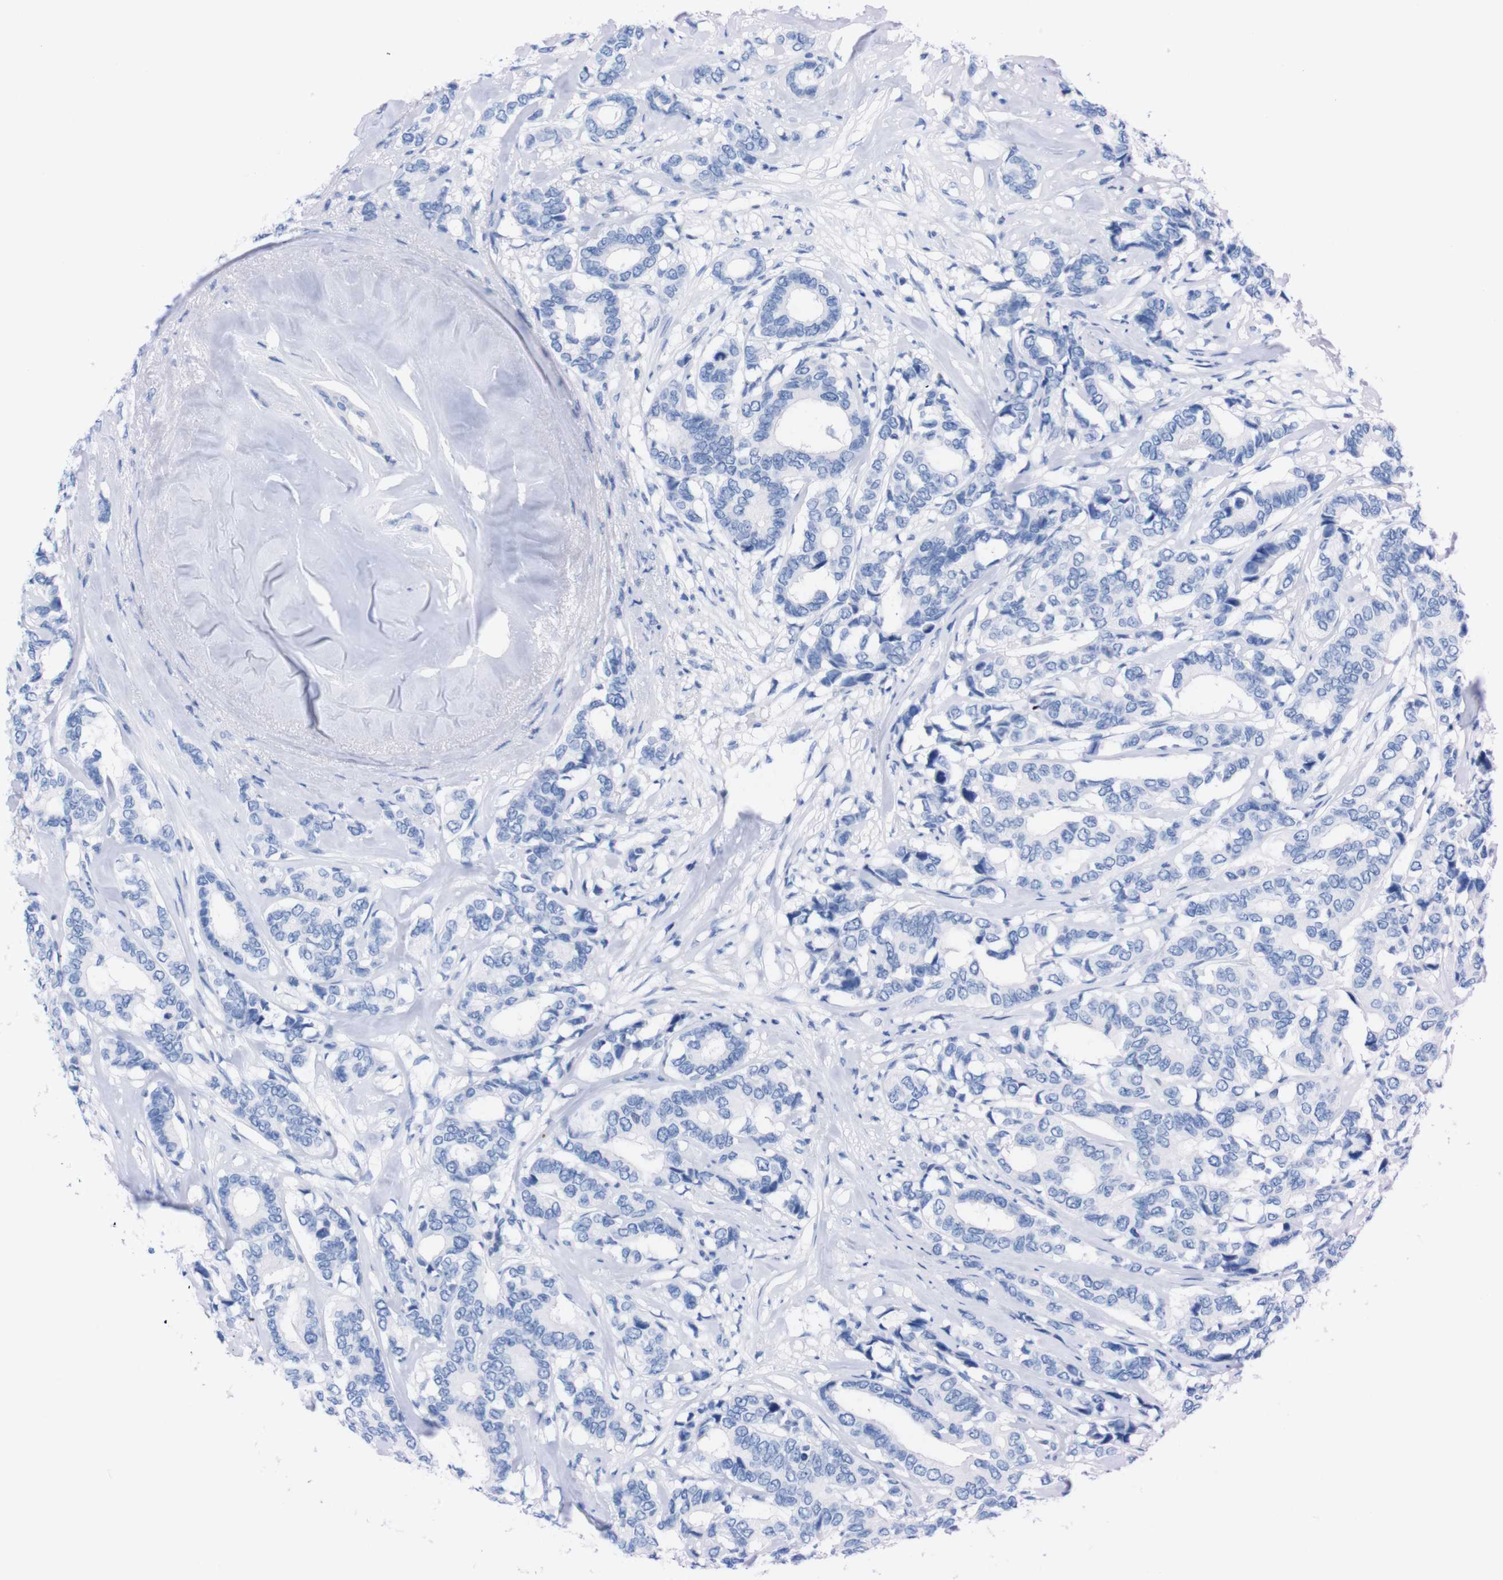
{"staining": {"intensity": "negative", "quantity": "none", "location": "none"}, "tissue": "breast cancer", "cell_type": "Tumor cells", "image_type": "cancer", "snomed": [{"axis": "morphology", "description": "Duct carcinoma"}, {"axis": "topography", "description": "Breast"}], "caption": "The immunohistochemistry (IHC) image has no significant expression in tumor cells of breast infiltrating ductal carcinoma tissue. (Brightfield microscopy of DAB (3,3'-diaminobenzidine) IHC at high magnification).", "gene": "P2RY12", "patient": {"sex": "female", "age": 87}}